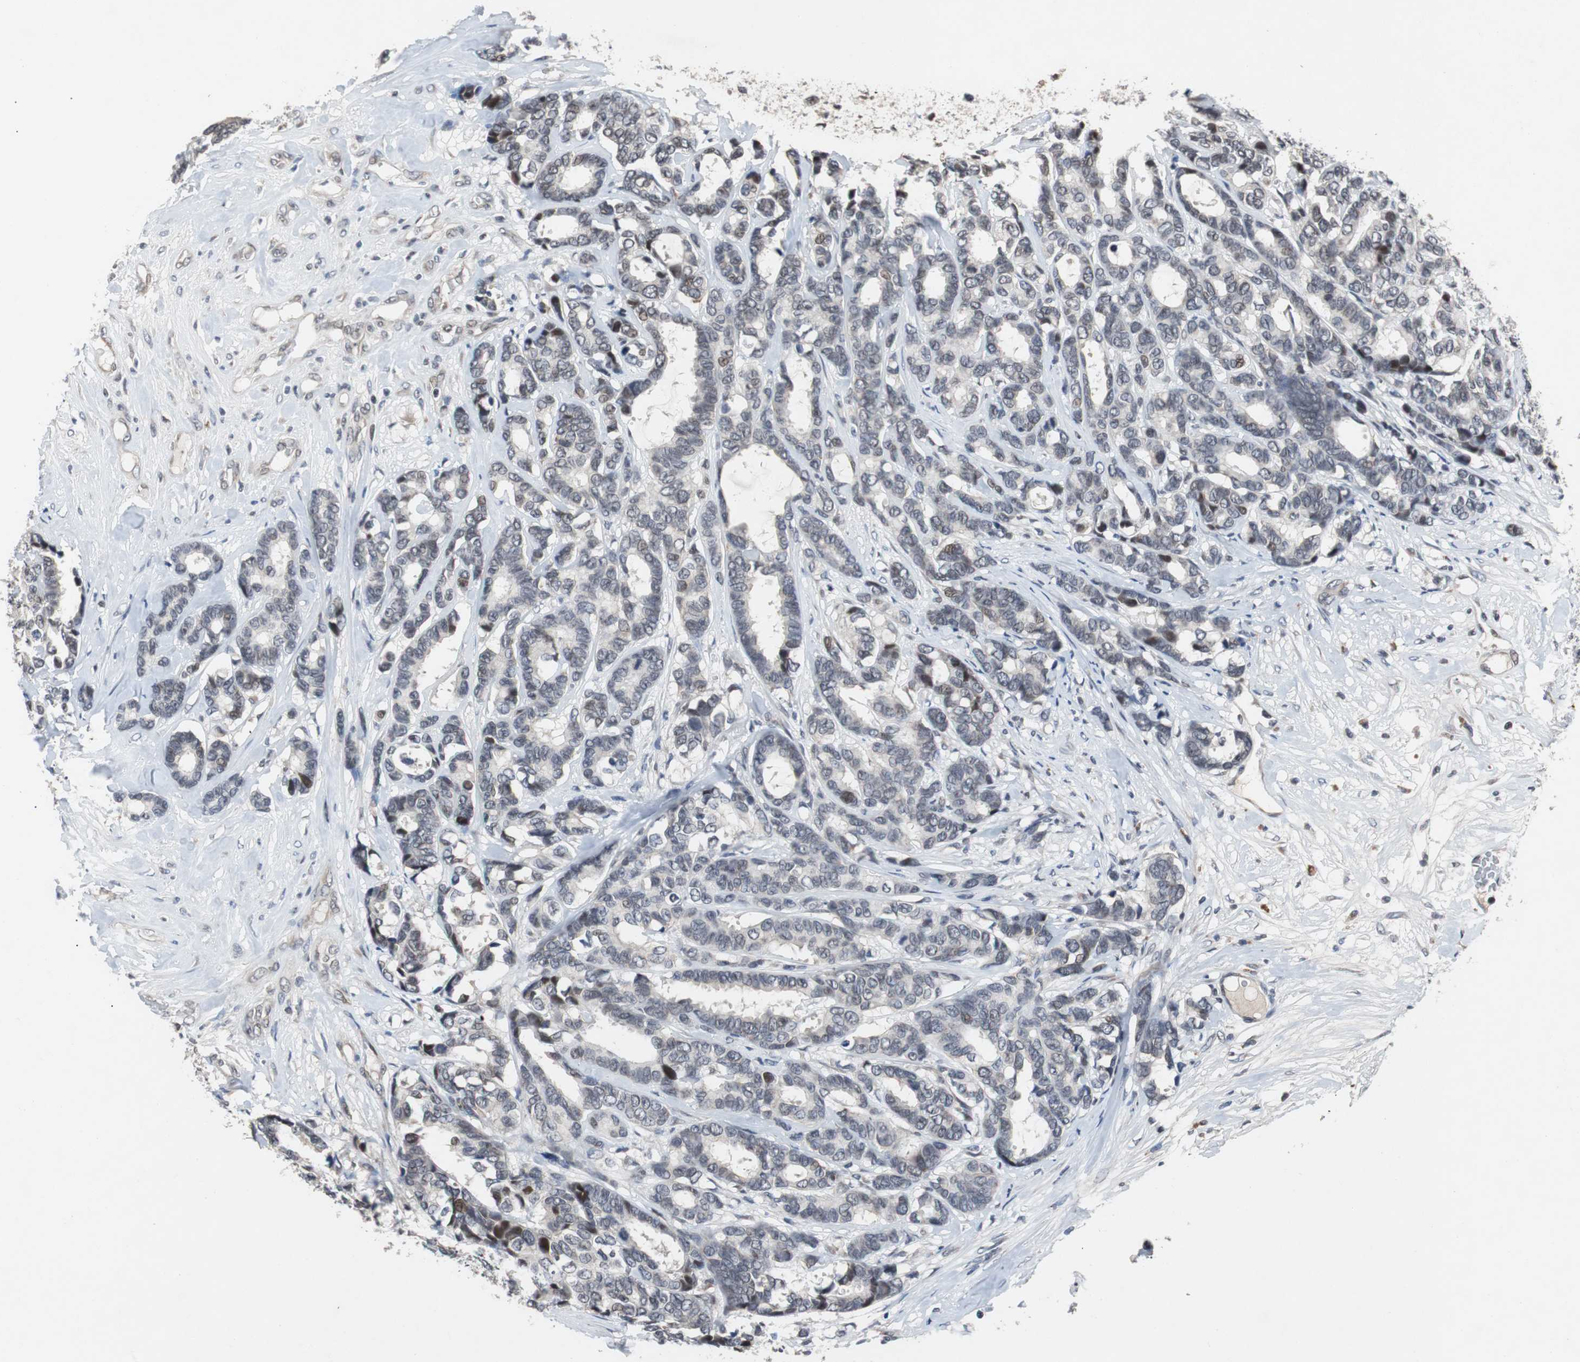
{"staining": {"intensity": "weak", "quantity": "<25%", "location": "cytoplasmic/membranous"}, "tissue": "breast cancer", "cell_type": "Tumor cells", "image_type": "cancer", "snomed": [{"axis": "morphology", "description": "Duct carcinoma"}, {"axis": "topography", "description": "Breast"}], "caption": "An image of human breast cancer (infiltrating ductal carcinoma) is negative for staining in tumor cells.", "gene": "TP63", "patient": {"sex": "female", "age": 87}}